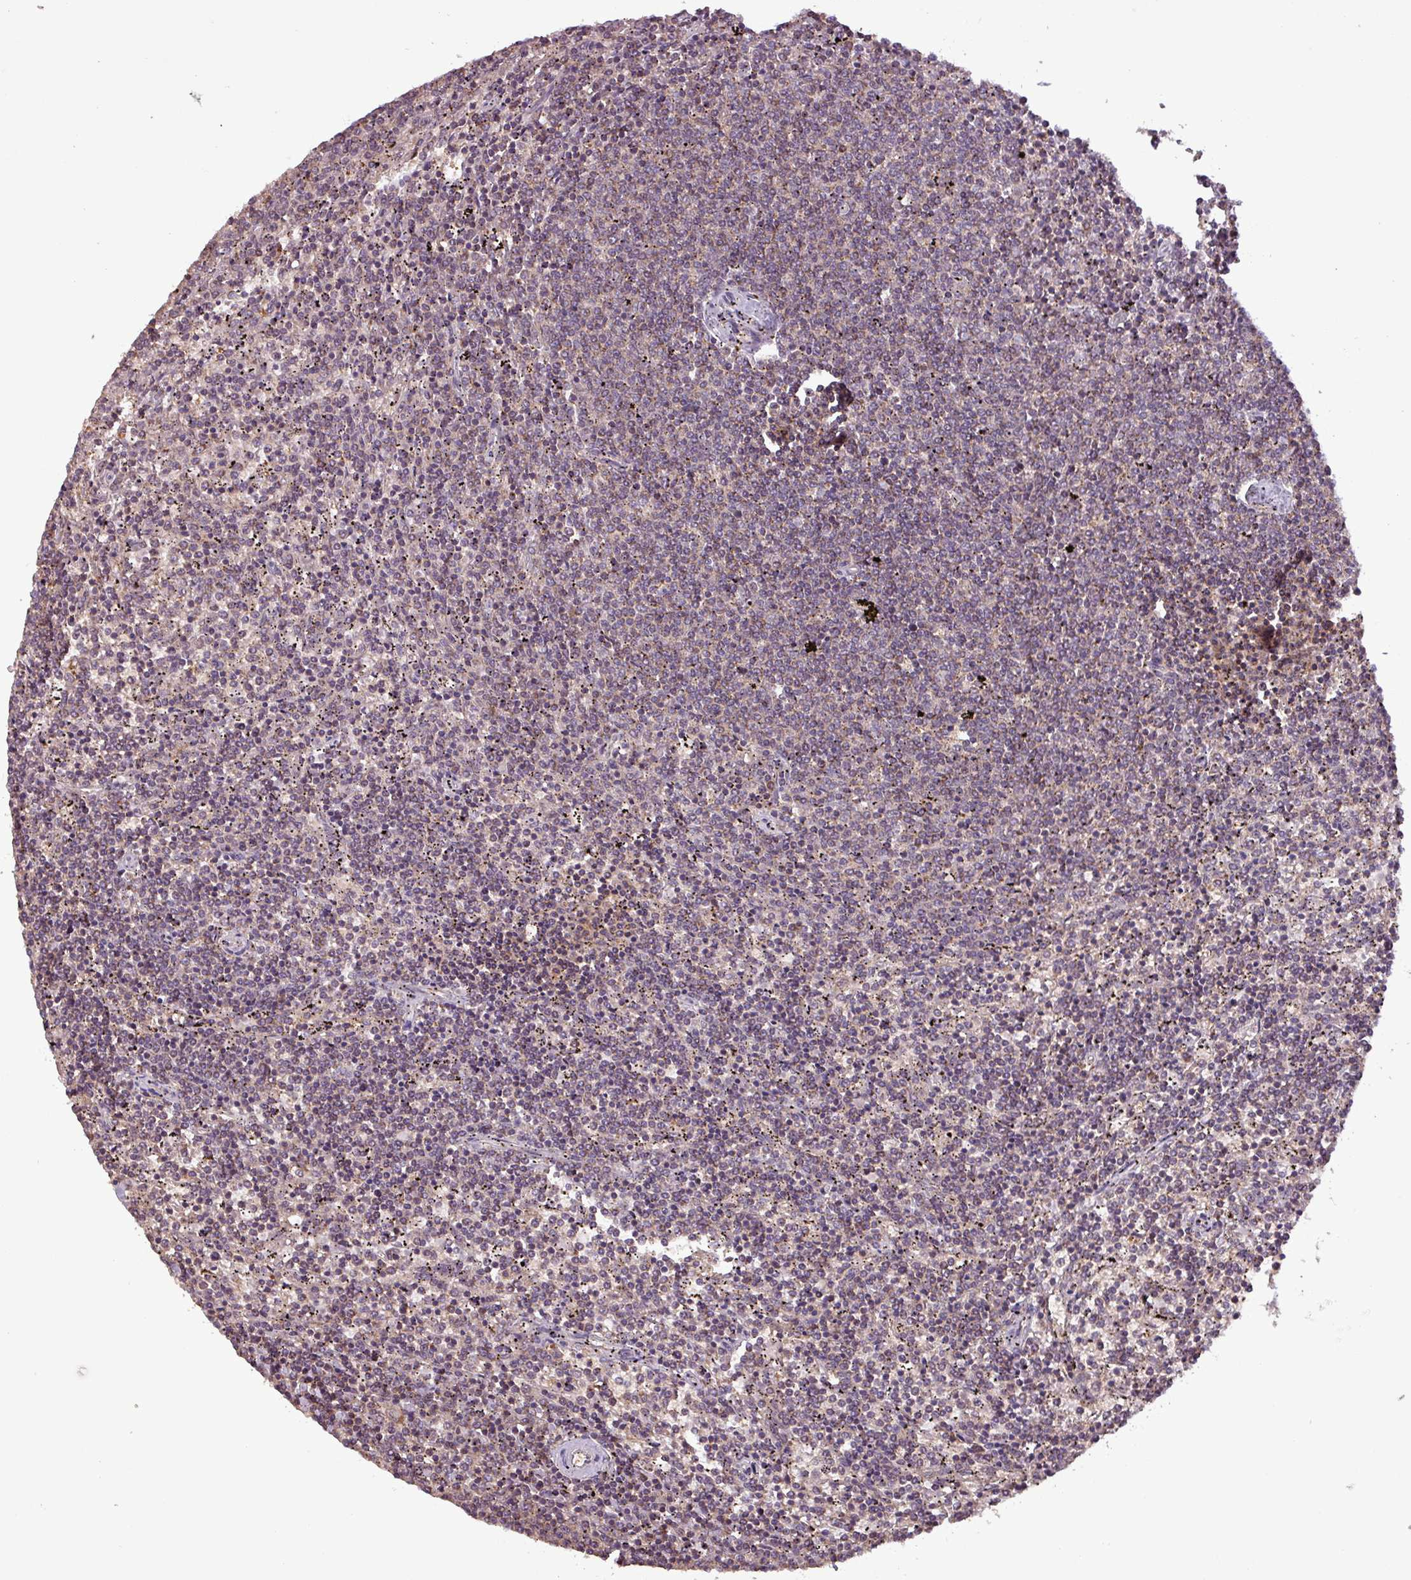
{"staining": {"intensity": "weak", "quantity": "25%-75%", "location": "cytoplasmic/membranous"}, "tissue": "lymphoma", "cell_type": "Tumor cells", "image_type": "cancer", "snomed": [{"axis": "morphology", "description": "Malignant lymphoma, non-Hodgkin's type, Low grade"}, {"axis": "topography", "description": "Spleen"}], "caption": "Weak cytoplasmic/membranous positivity for a protein is identified in about 25%-75% of tumor cells of lymphoma using IHC.", "gene": "MCTP2", "patient": {"sex": "female", "age": 50}}